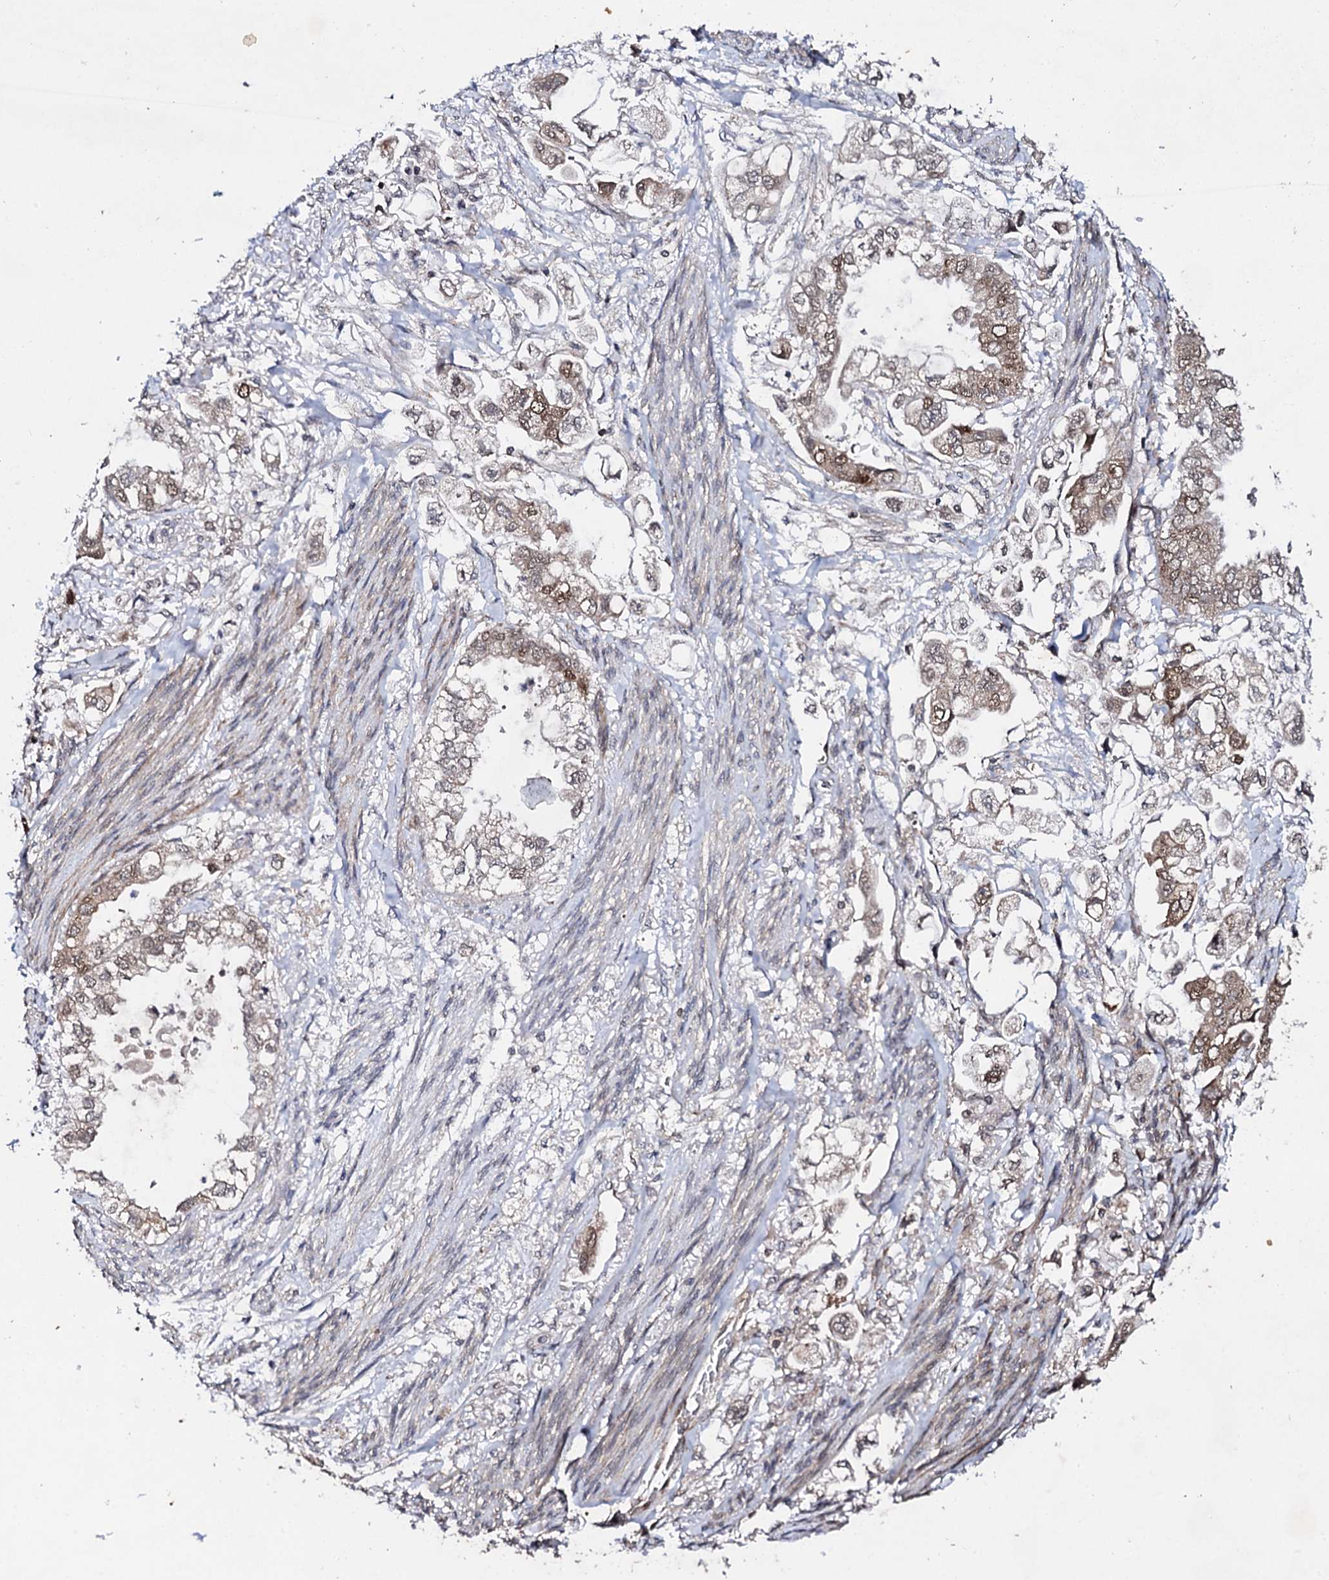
{"staining": {"intensity": "weak", "quantity": "25%-75%", "location": "cytoplasmic/membranous,nuclear"}, "tissue": "stomach cancer", "cell_type": "Tumor cells", "image_type": "cancer", "snomed": [{"axis": "morphology", "description": "Adenocarcinoma, NOS"}, {"axis": "topography", "description": "Stomach"}], "caption": "A brown stain highlights weak cytoplasmic/membranous and nuclear positivity of a protein in human adenocarcinoma (stomach) tumor cells.", "gene": "FAM111A", "patient": {"sex": "male", "age": 62}}